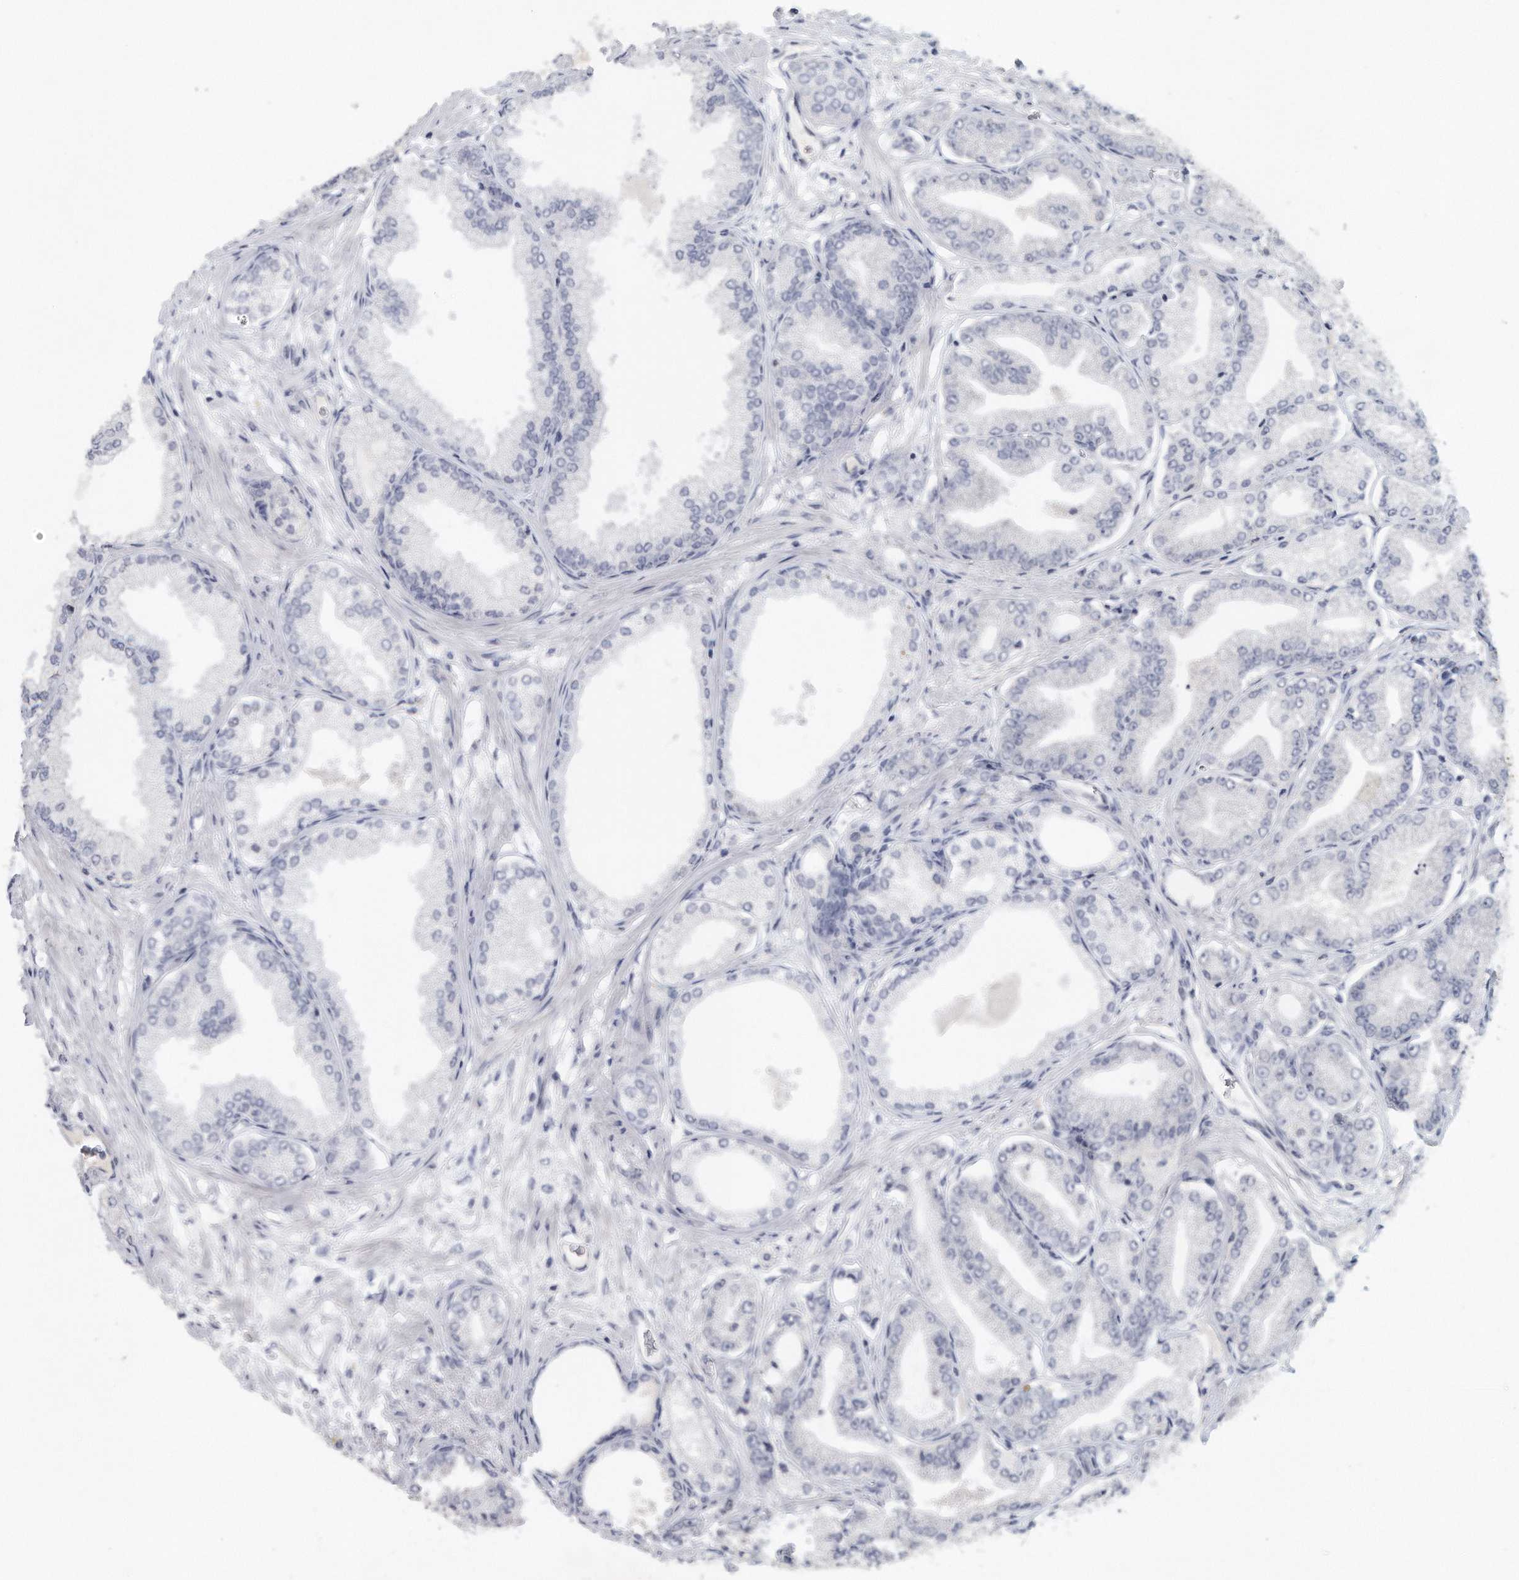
{"staining": {"intensity": "negative", "quantity": "none", "location": "none"}, "tissue": "prostate cancer", "cell_type": "Tumor cells", "image_type": "cancer", "snomed": [{"axis": "morphology", "description": "Adenocarcinoma, Low grade"}, {"axis": "topography", "description": "Prostate"}], "caption": "The image shows no significant positivity in tumor cells of prostate cancer. Nuclei are stained in blue.", "gene": "DDX43", "patient": {"sex": "male", "age": 63}}